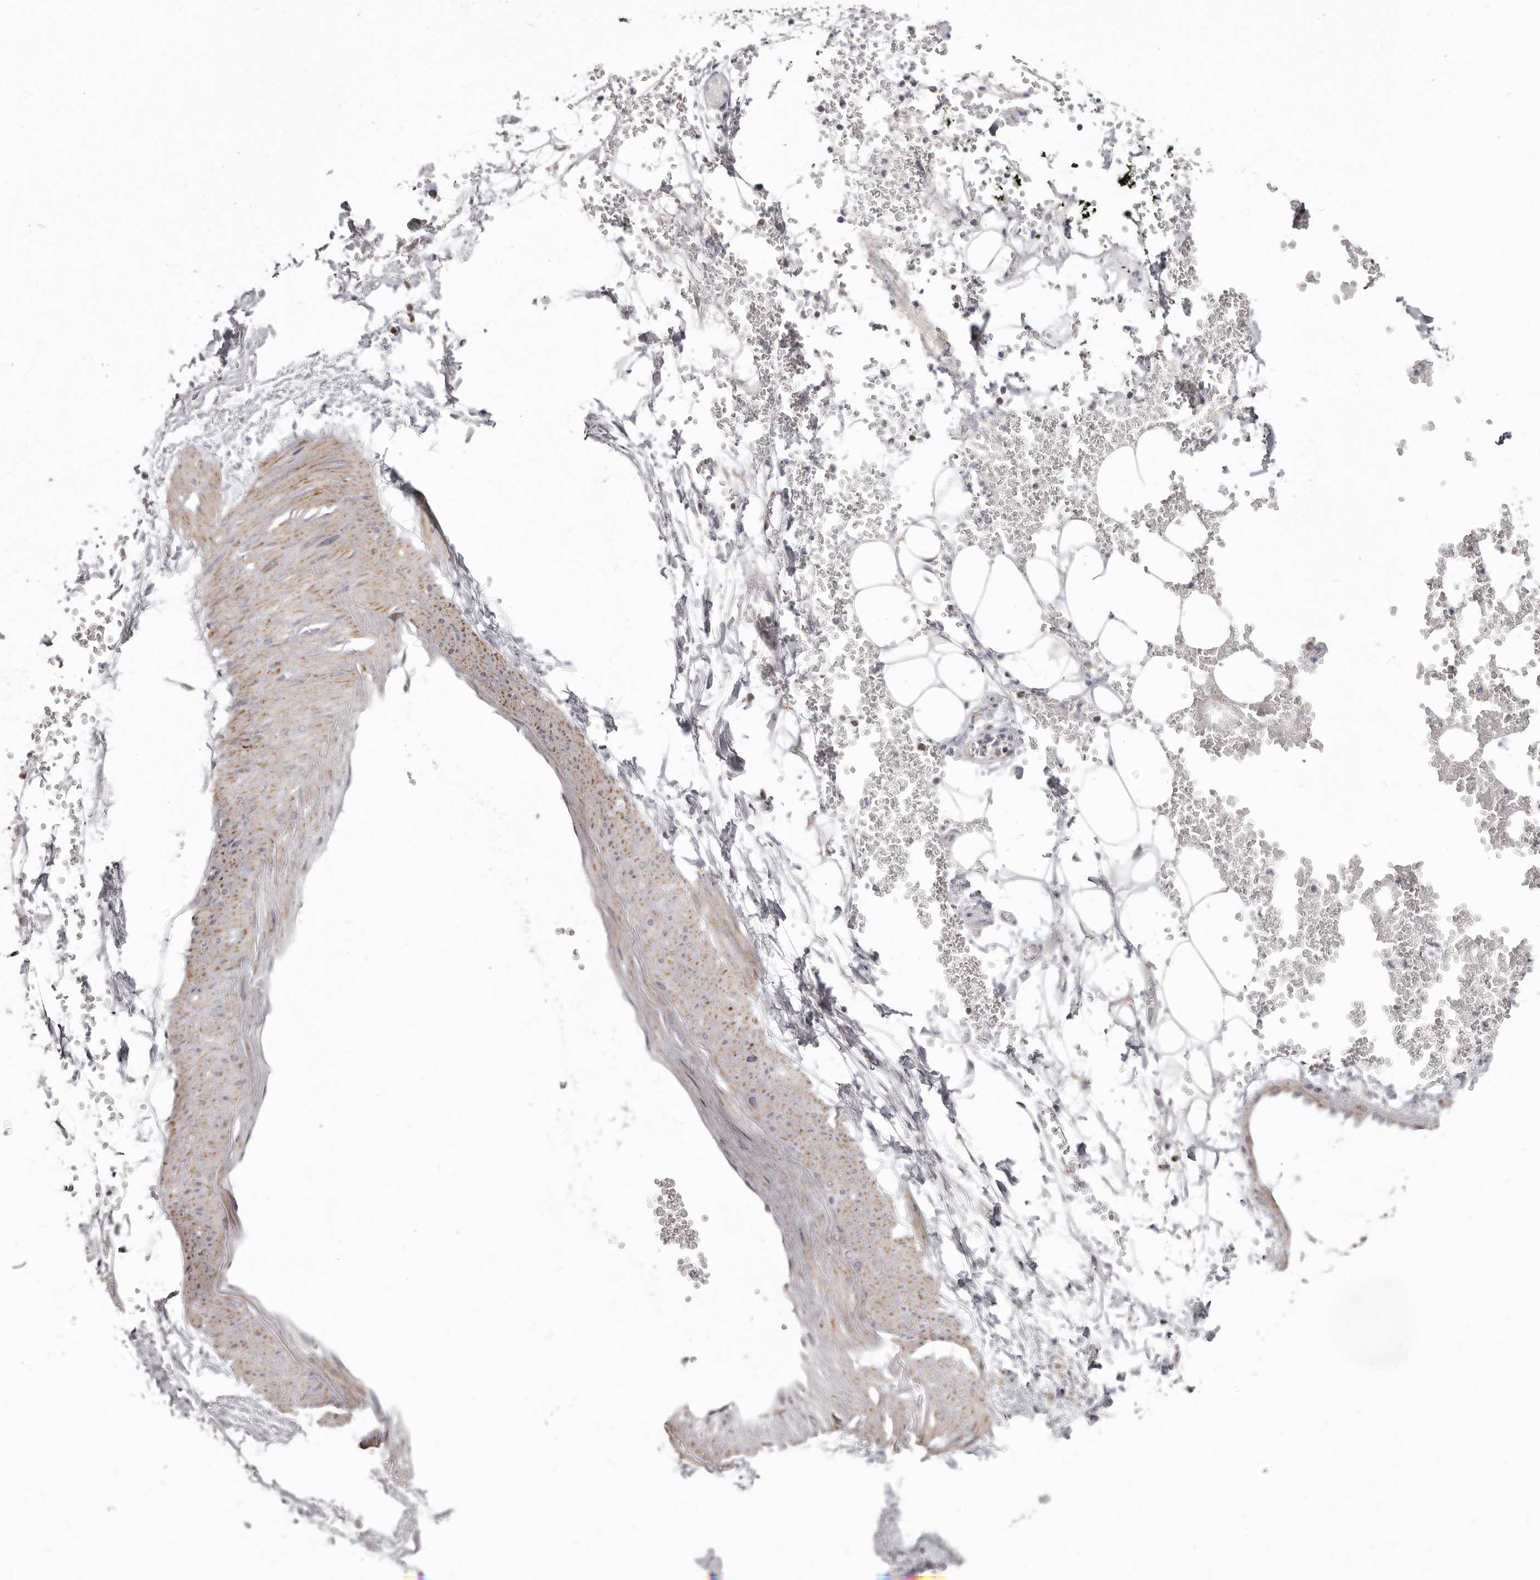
{"staining": {"intensity": "weak", "quantity": "<25%", "location": "cytoplasmic/membranous"}, "tissue": "adipose tissue", "cell_type": "Adipocytes", "image_type": "normal", "snomed": [{"axis": "morphology", "description": "Normal tissue, NOS"}, {"axis": "morphology", "description": "Adenocarcinoma, NOS"}, {"axis": "topography", "description": "Pancreas"}, {"axis": "topography", "description": "Peripheral nerve tissue"}], "caption": "Immunohistochemistry micrograph of benign human adipose tissue stained for a protein (brown), which displays no staining in adipocytes. (DAB (3,3'-diaminobenzidine) IHC with hematoxylin counter stain).", "gene": "PRMT2", "patient": {"sex": "male", "age": 59}}